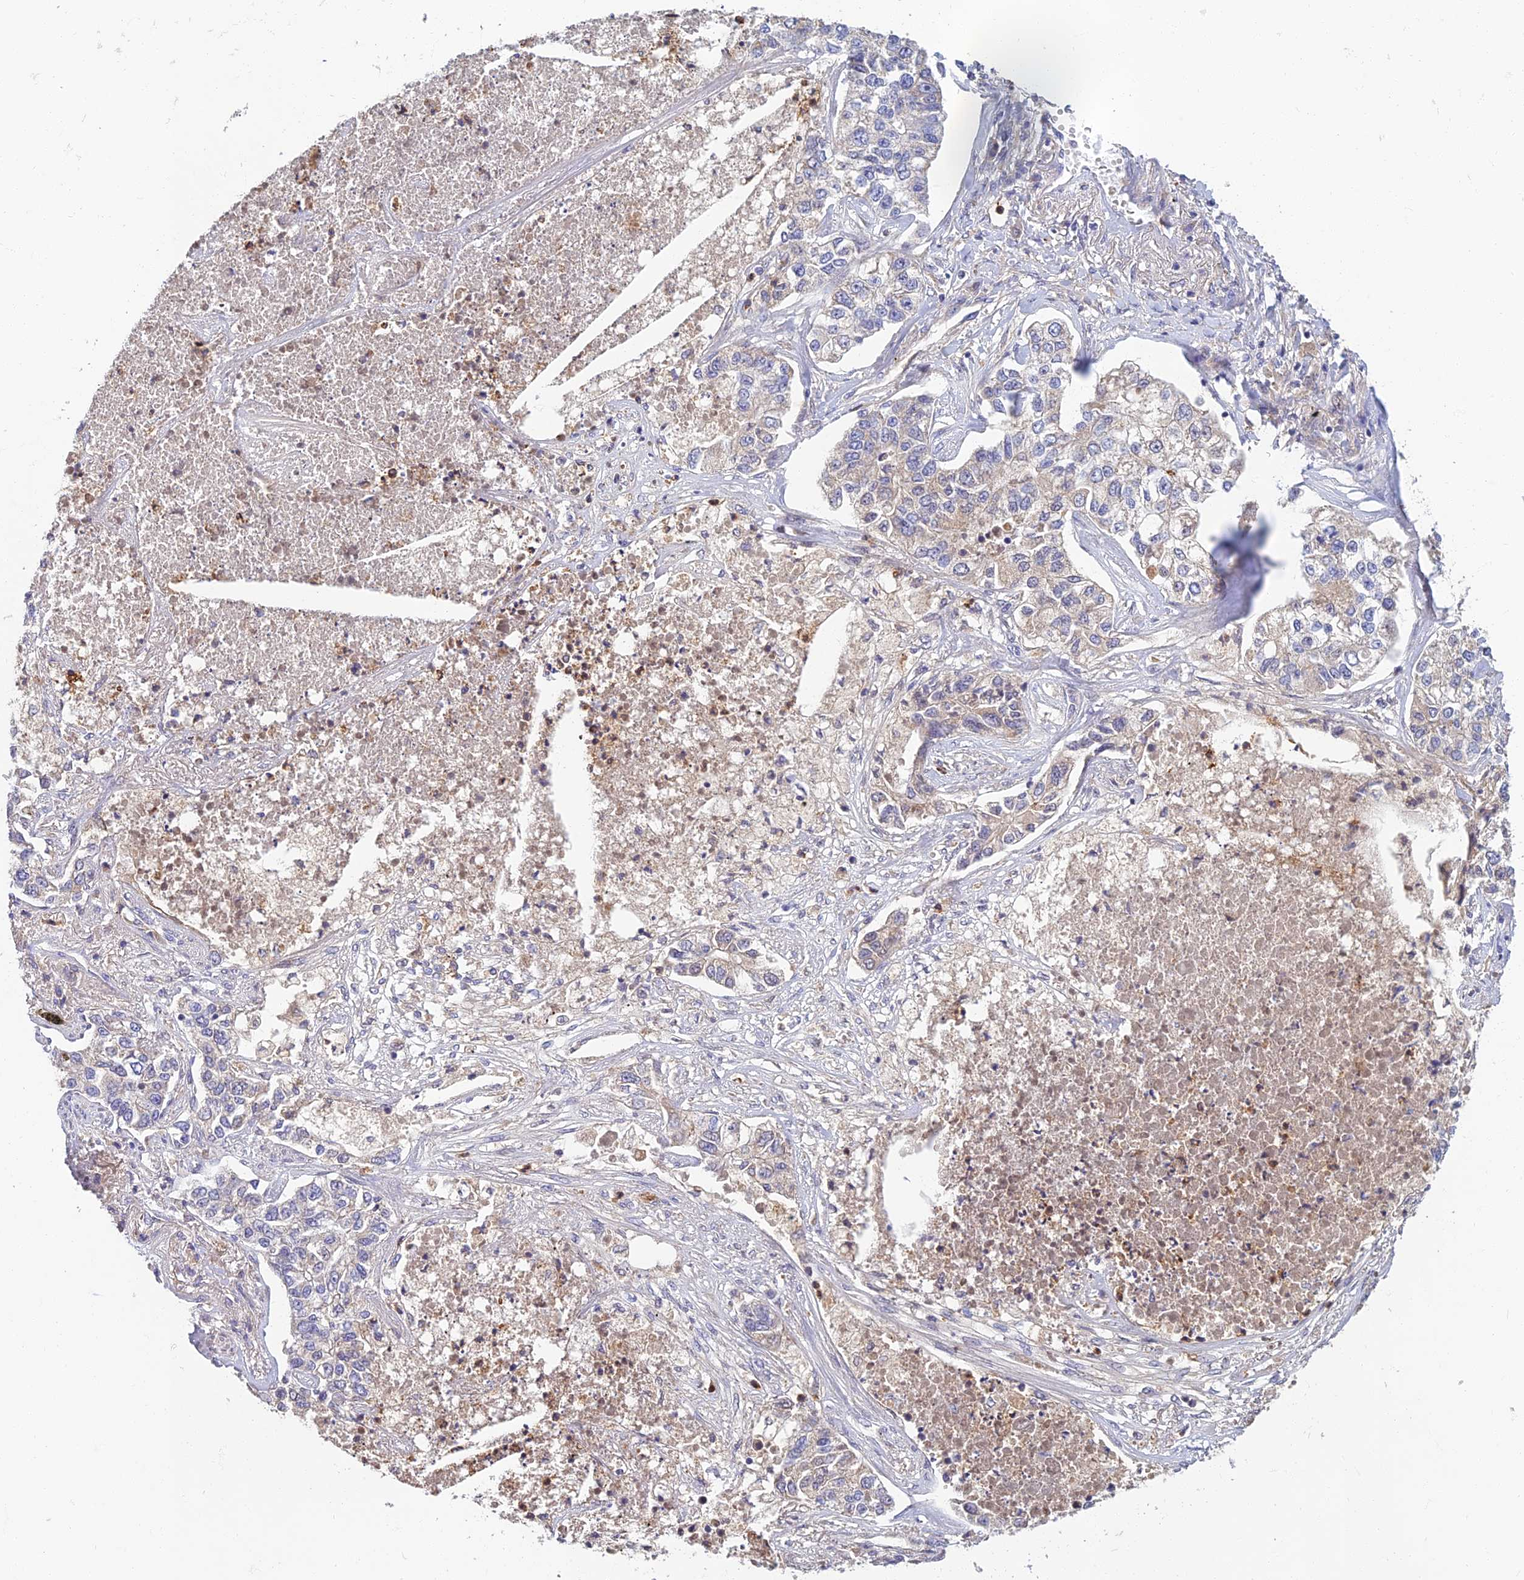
{"staining": {"intensity": "negative", "quantity": "none", "location": "none"}, "tissue": "lung cancer", "cell_type": "Tumor cells", "image_type": "cancer", "snomed": [{"axis": "morphology", "description": "Adenocarcinoma, NOS"}, {"axis": "topography", "description": "Lung"}], "caption": "Immunohistochemistry image of neoplastic tissue: human lung cancer (adenocarcinoma) stained with DAB displays no significant protein staining in tumor cells.", "gene": "SOGA1", "patient": {"sex": "male", "age": 49}}